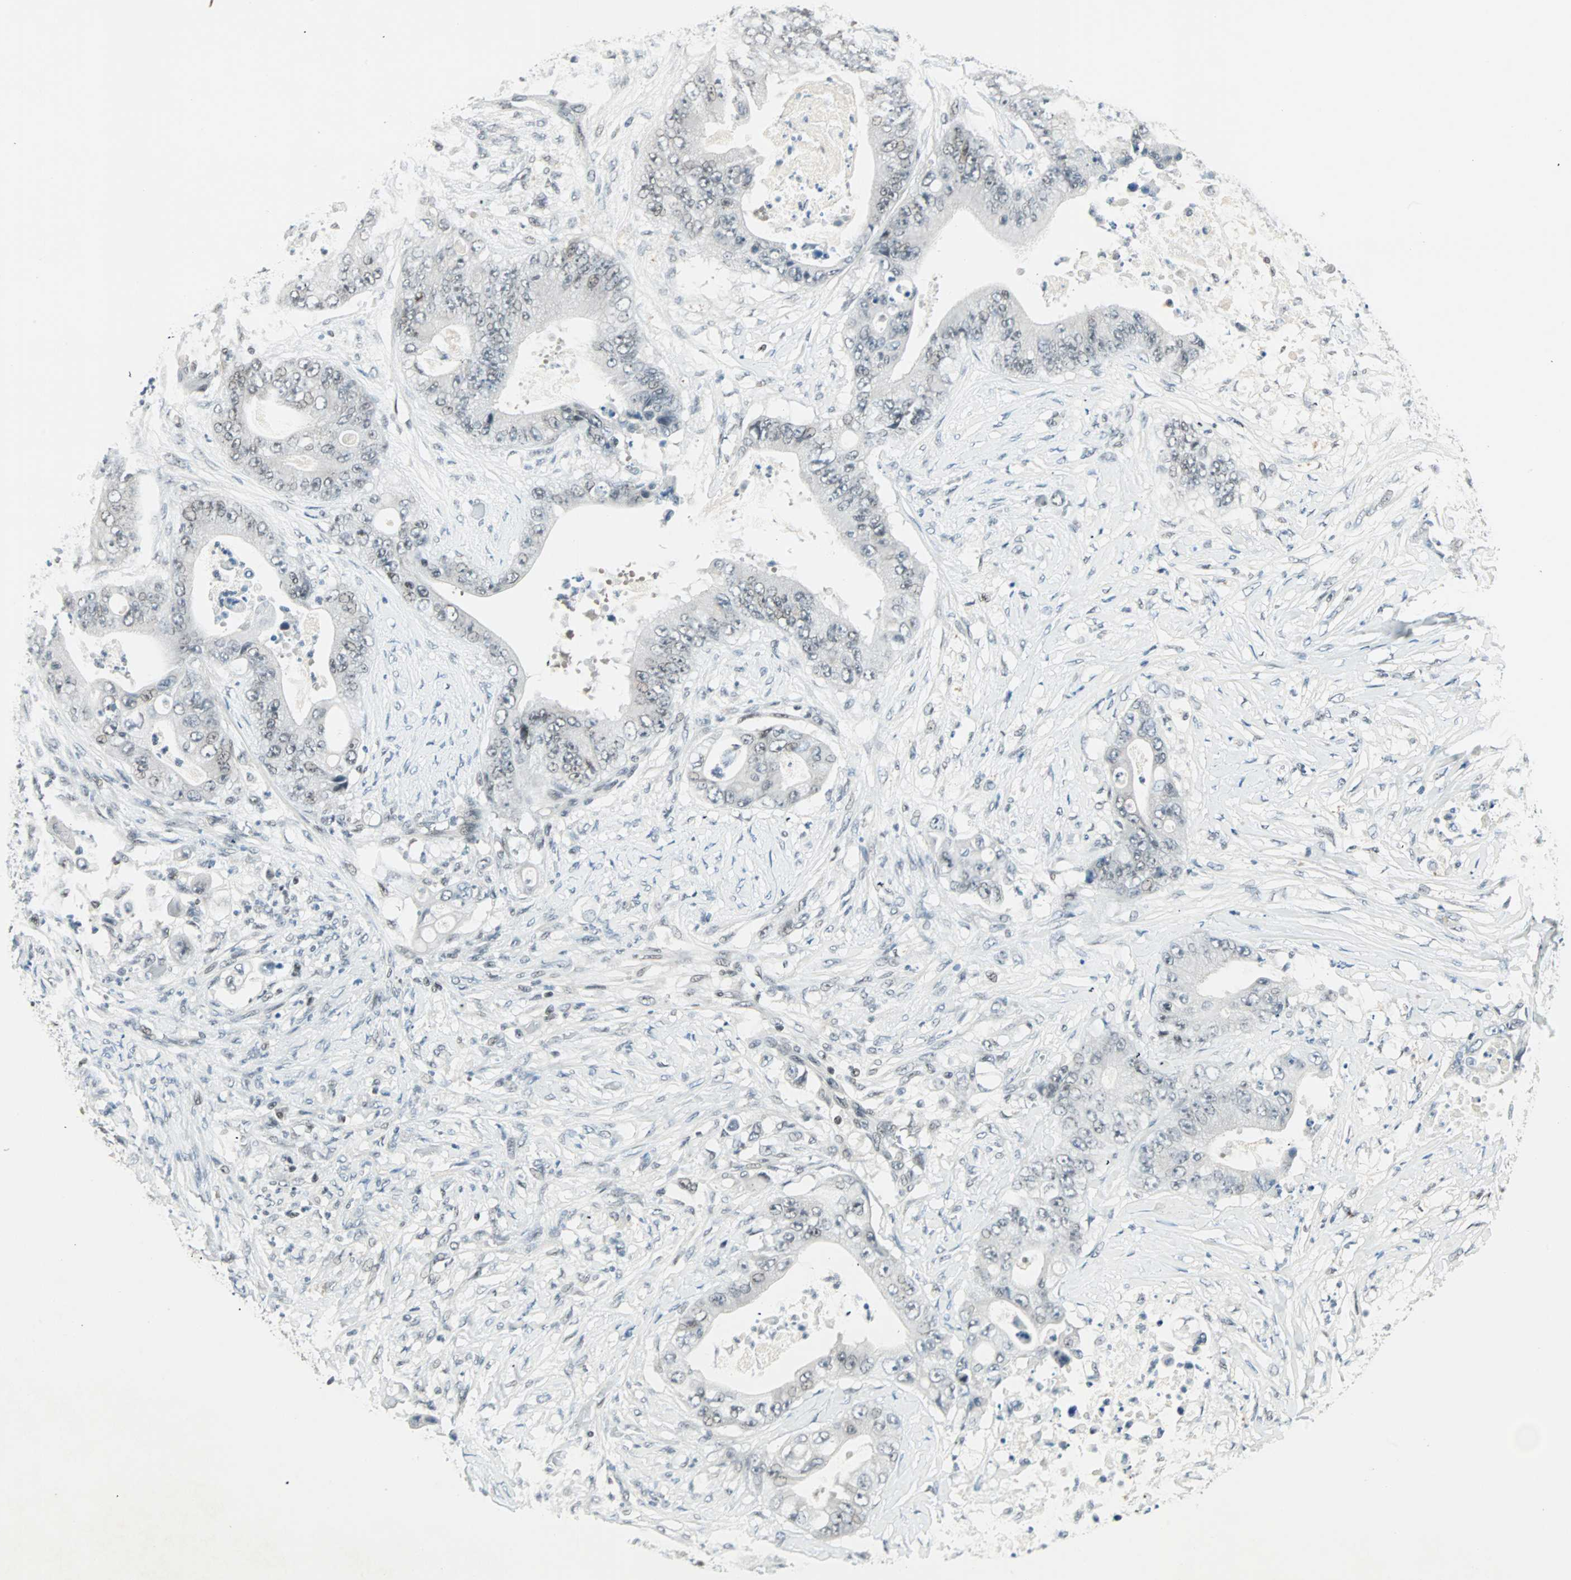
{"staining": {"intensity": "weak", "quantity": "25%-75%", "location": "nuclear"}, "tissue": "stomach cancer", "cell_type": "Tumor cells", "image_type": "cancer", "snomed": [{"axis": "morphology", "description": "Adenocarcinoma, NOS"}, {"axis": "topography", "description": "Stomach"}], "caption": "A histopathology image showing weak nuclear staining in approximately 25%-75% of tumor cells in stomach adenocarcinoma, as visualized by brown immunohistochemical staining.", "gene": "SIN3A", "patient": {"sex": "female", "age": 73}}